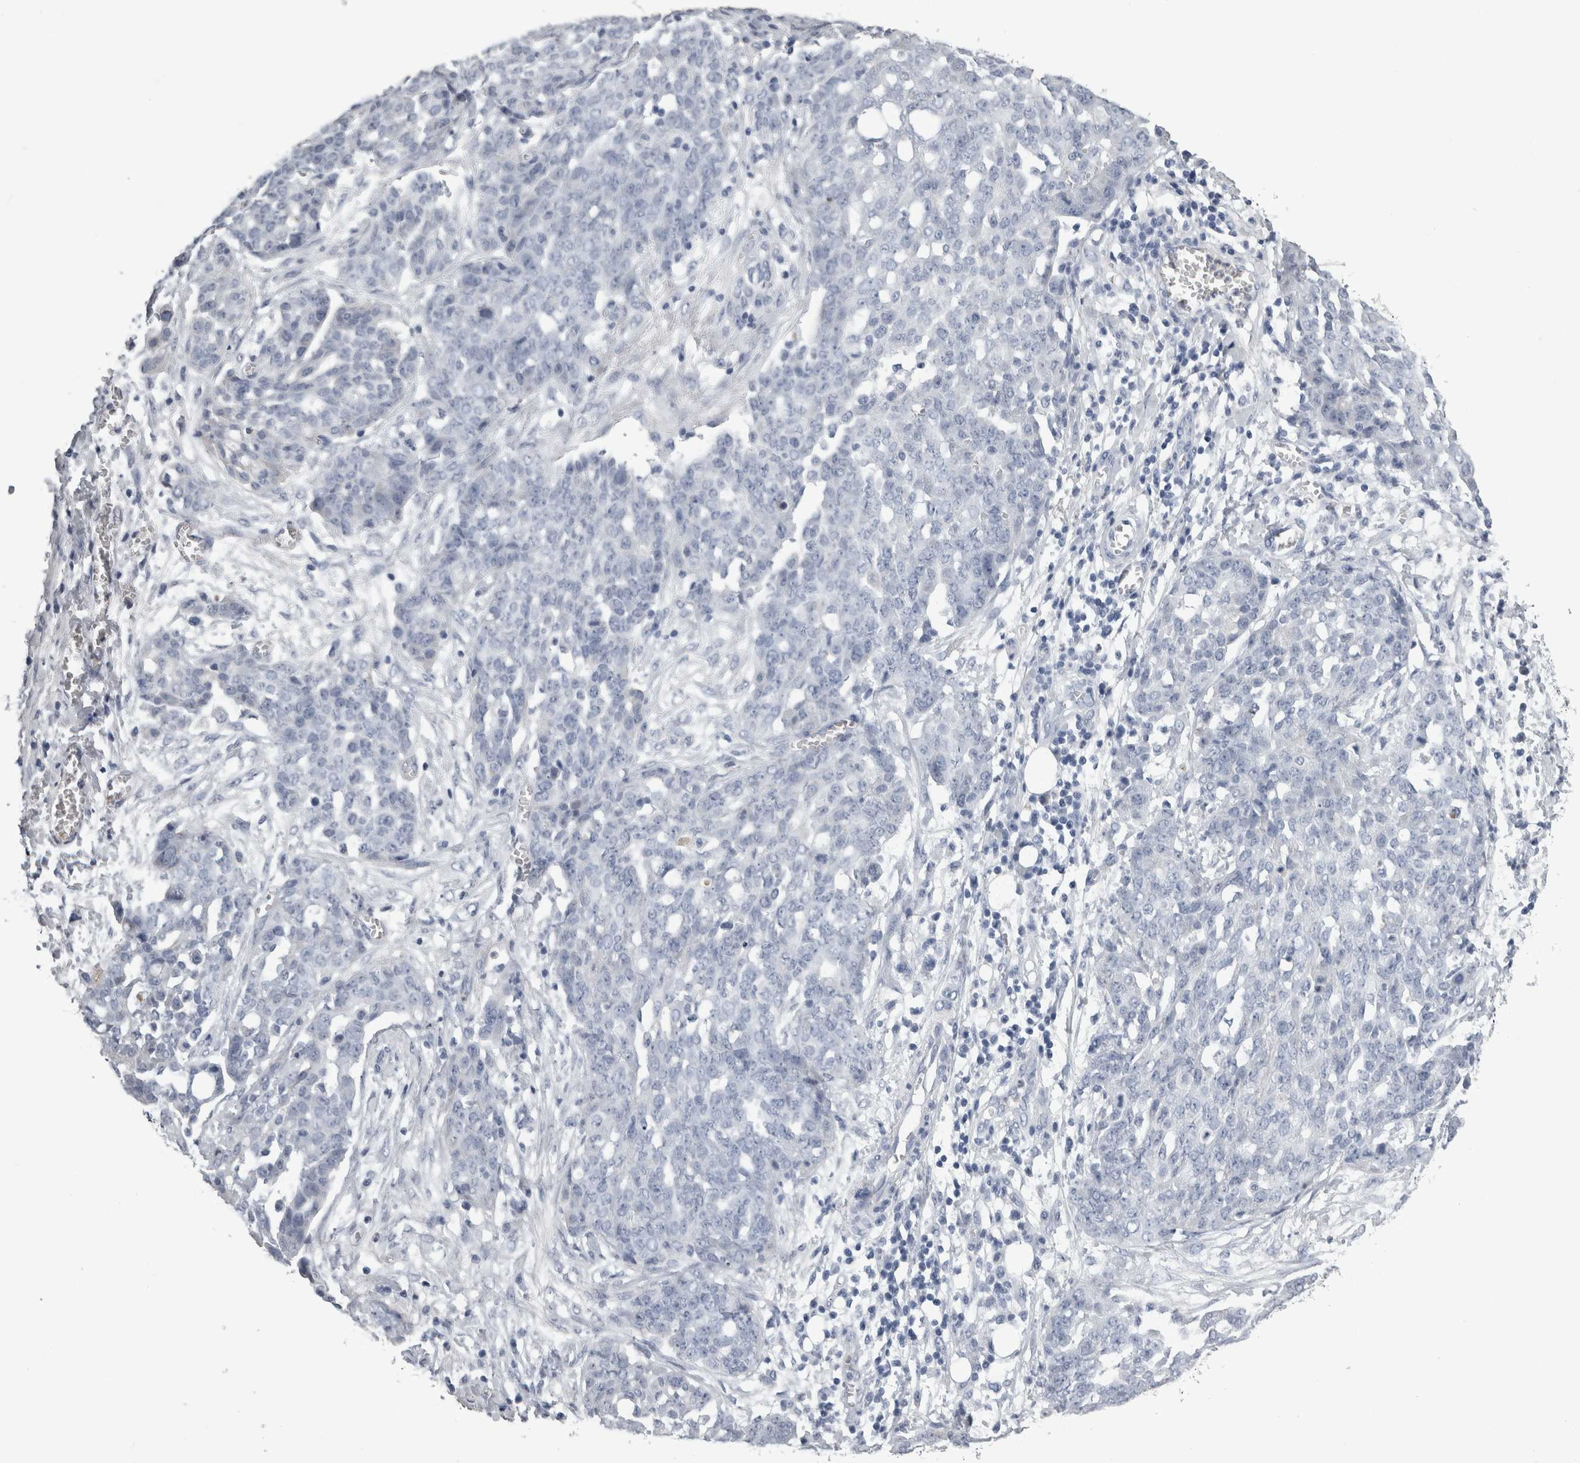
{"staining": {"intensity": "negative", "quantity": "none", "location": "none"}, "tissue": "ovarian cancer", "cell_type": "Tumor cells", "image_type": "cancer", "snomed": [{"axis": "morphology", "description": "Cystadenocarcinoma, serous, NOS"}, {"axis": "topography", "description": "Soft tissue"}, {"axis": "topography", "description": "Ovary"}], "caption": "Tumor cells are negative for protein expression in human ovarian serous cystadenocarcinoma.", "gene": "ALDH8A1", "patient": {"sex": "female", "age": 57}}